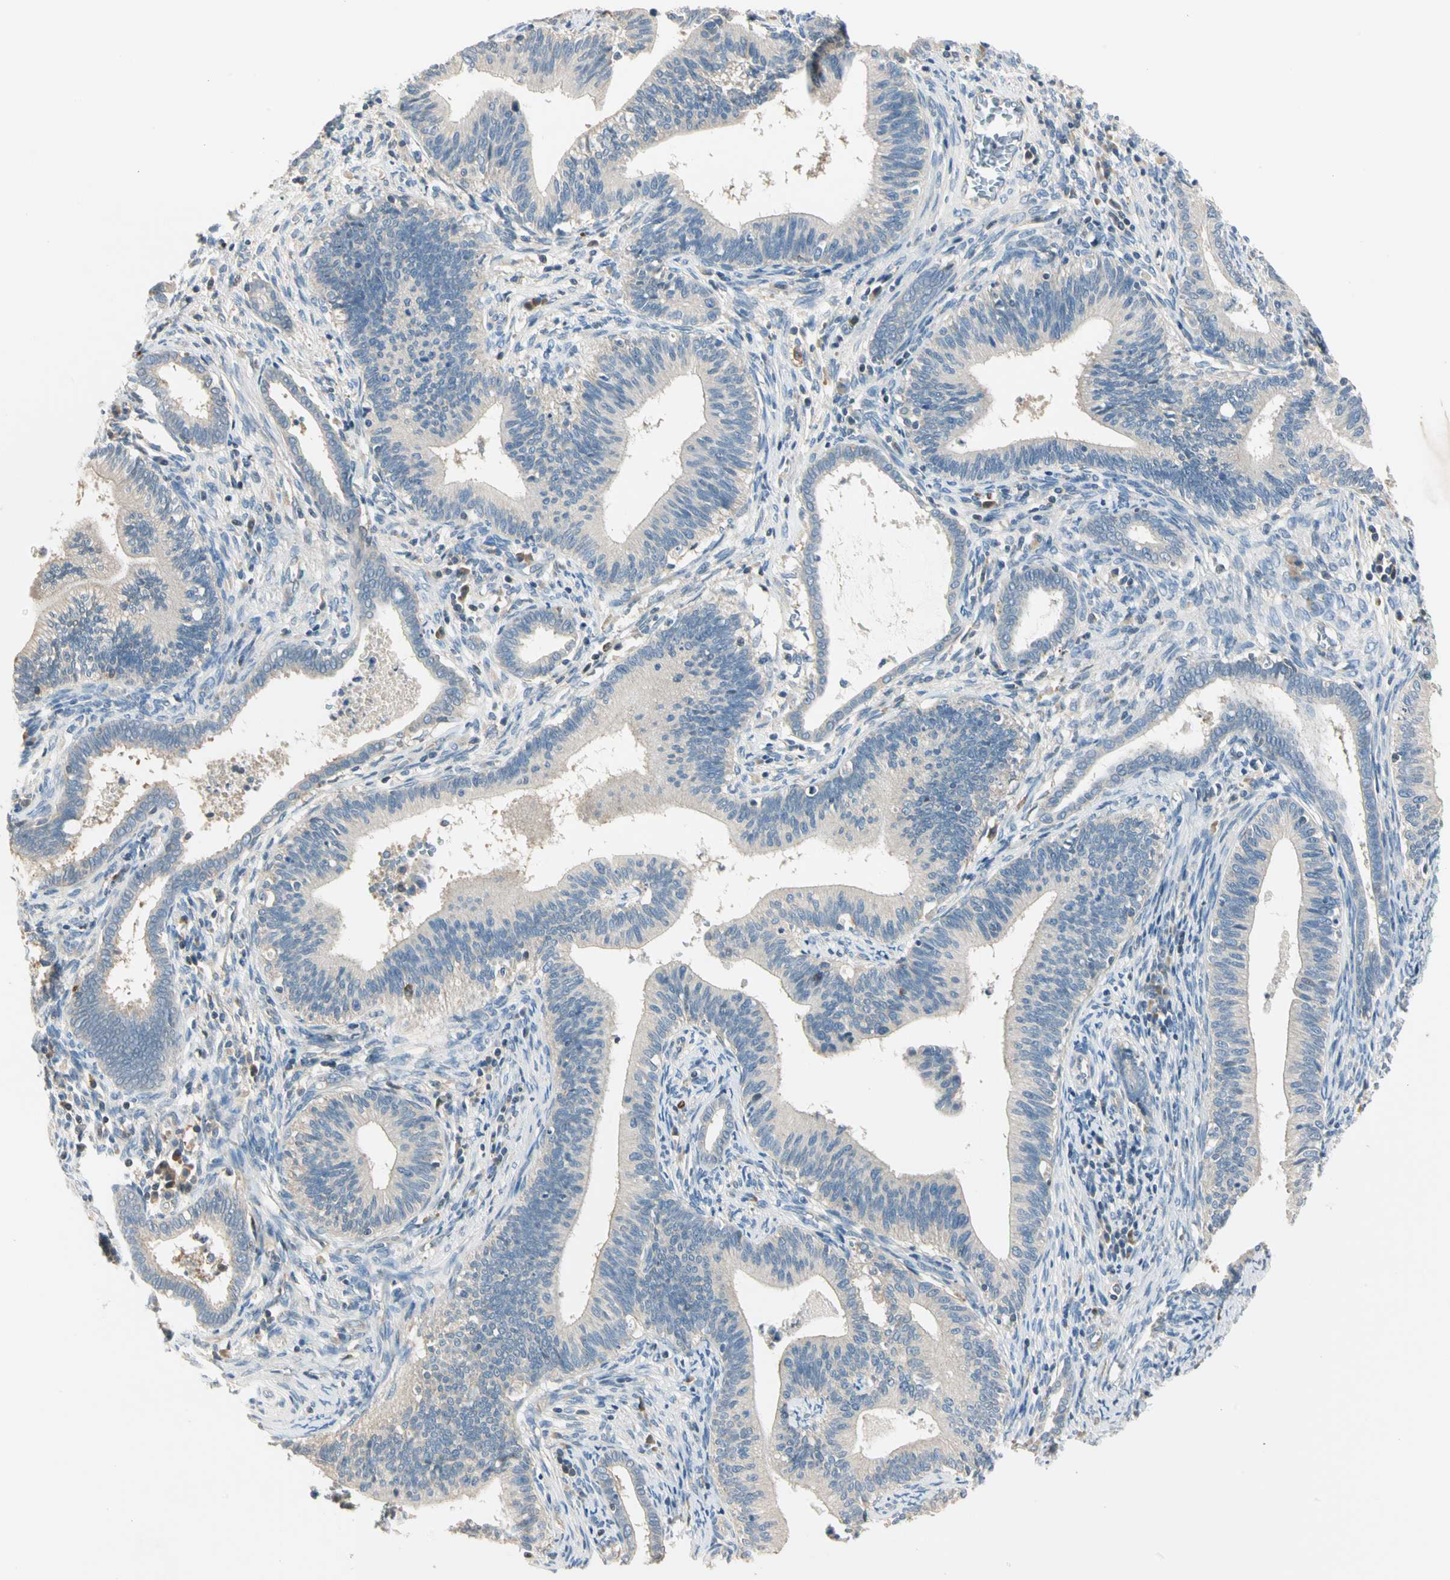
{"staining": {"intensity": "negative", "quantity": "none", "location": "none"}, "tissue": "cervical cancer", "cell_type": "Tumor cells", "image_type": "cancer", "snomed": [{"axis": "morphology", "description": "Adenocarcinoma, NOS"}, {"axis": "topography", "description": "Cervix"}], "caption": "Immunohistochemistry (IHC) micrograph of human cervical adenocarcinoma stained for a protein (brown), which demonstrates no expression in tumor cells.", "gene": "GPR153", "patient": {"sex": "female", "age": 44}}